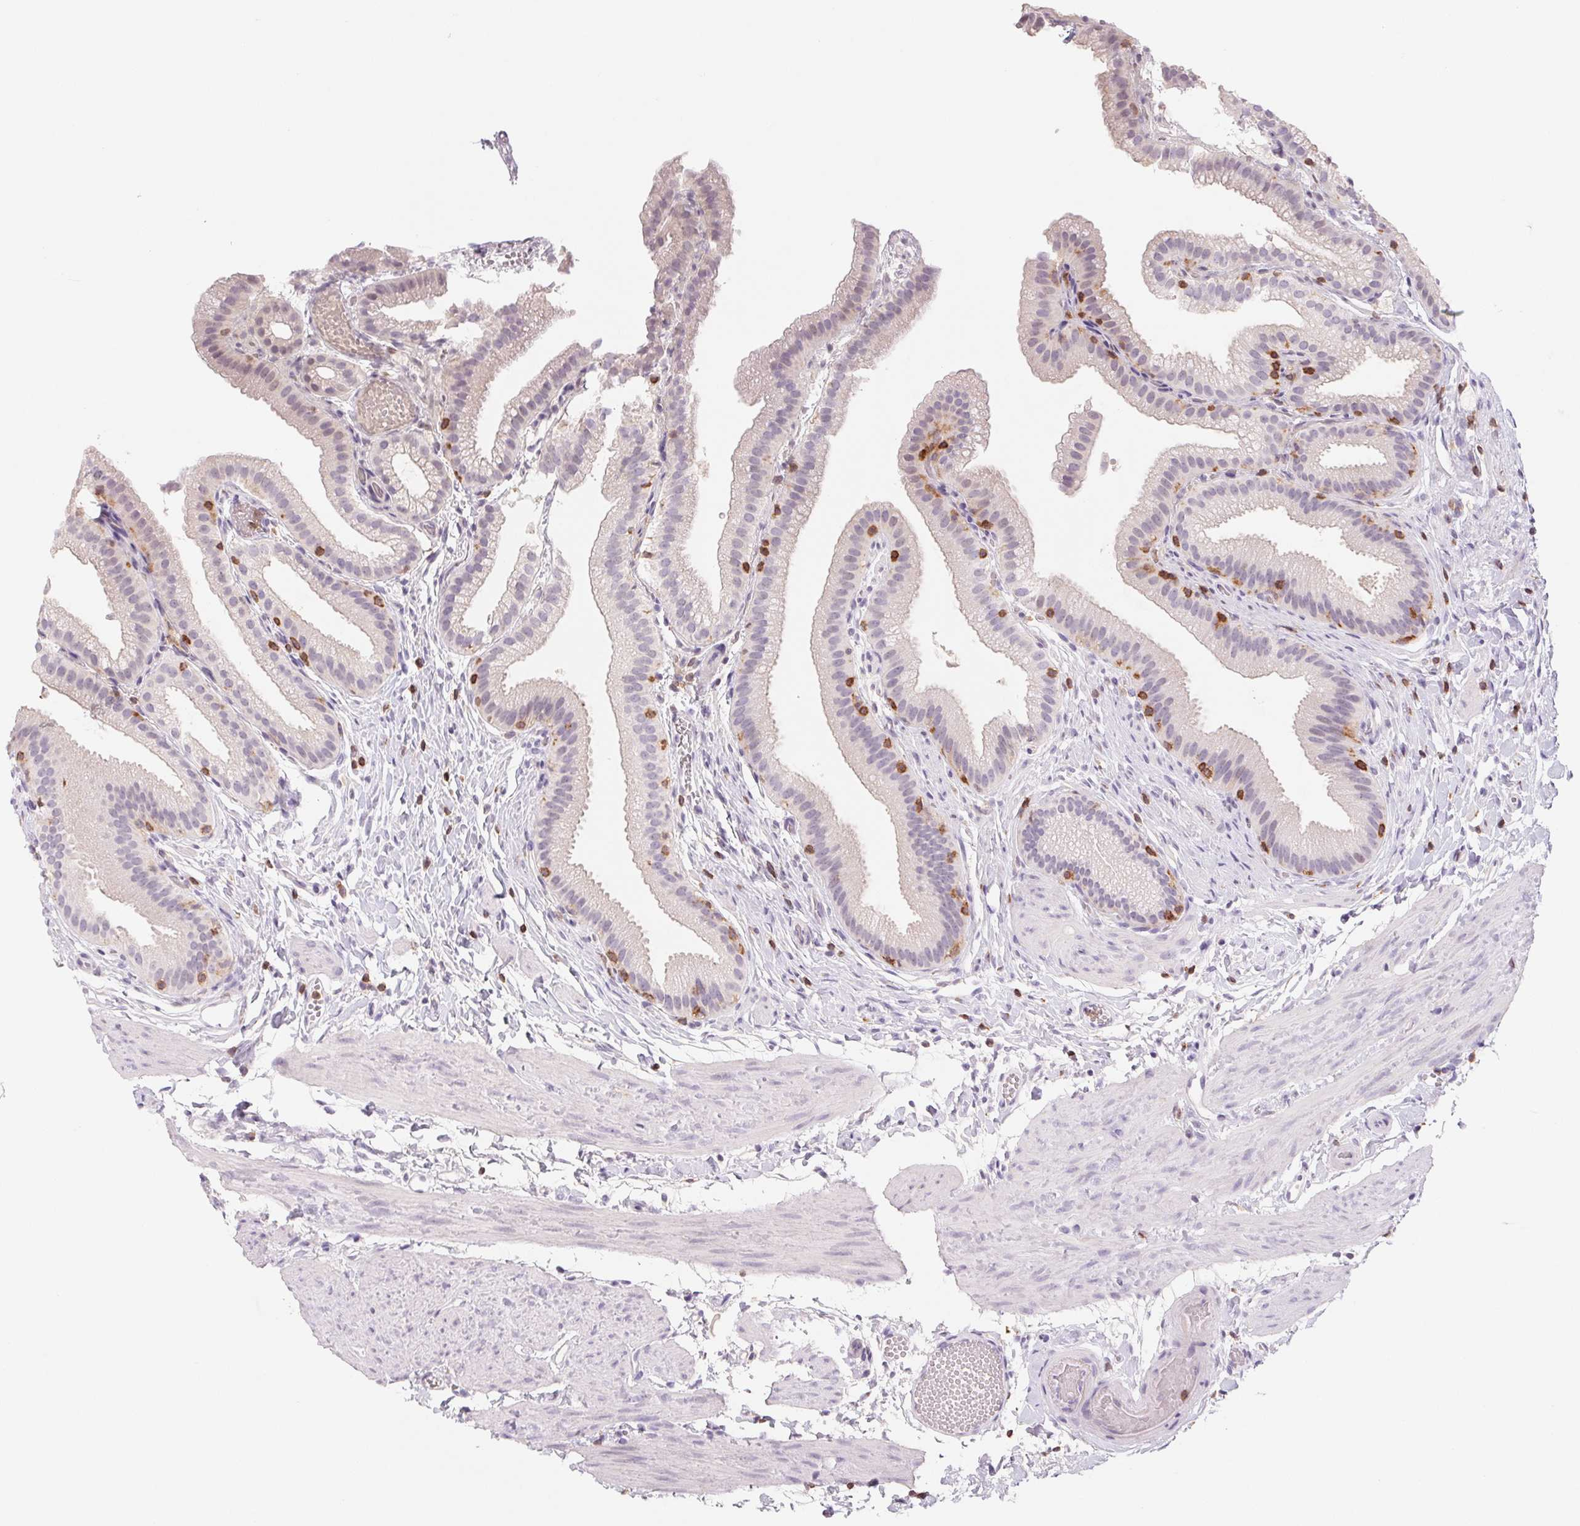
{"staining": {"intensity": "negative", "quantity": "none", "location": "none"}, "tissue": "gallbladder", "cell_type": "Glandular cells", "image_type": "normal", "snomed": [{"axis": "morphology", "description": "Normal tissue, NOS"}, {"axis": "topography", "description": "Gallbladder"}], "caption": "This is an immunohistochemistry (IHC) histopathology image of benign human gallbladder. There is no staining in glandular cells.", "gene": "KIF26A", "patient": {"sex": "female", "age": 63}}